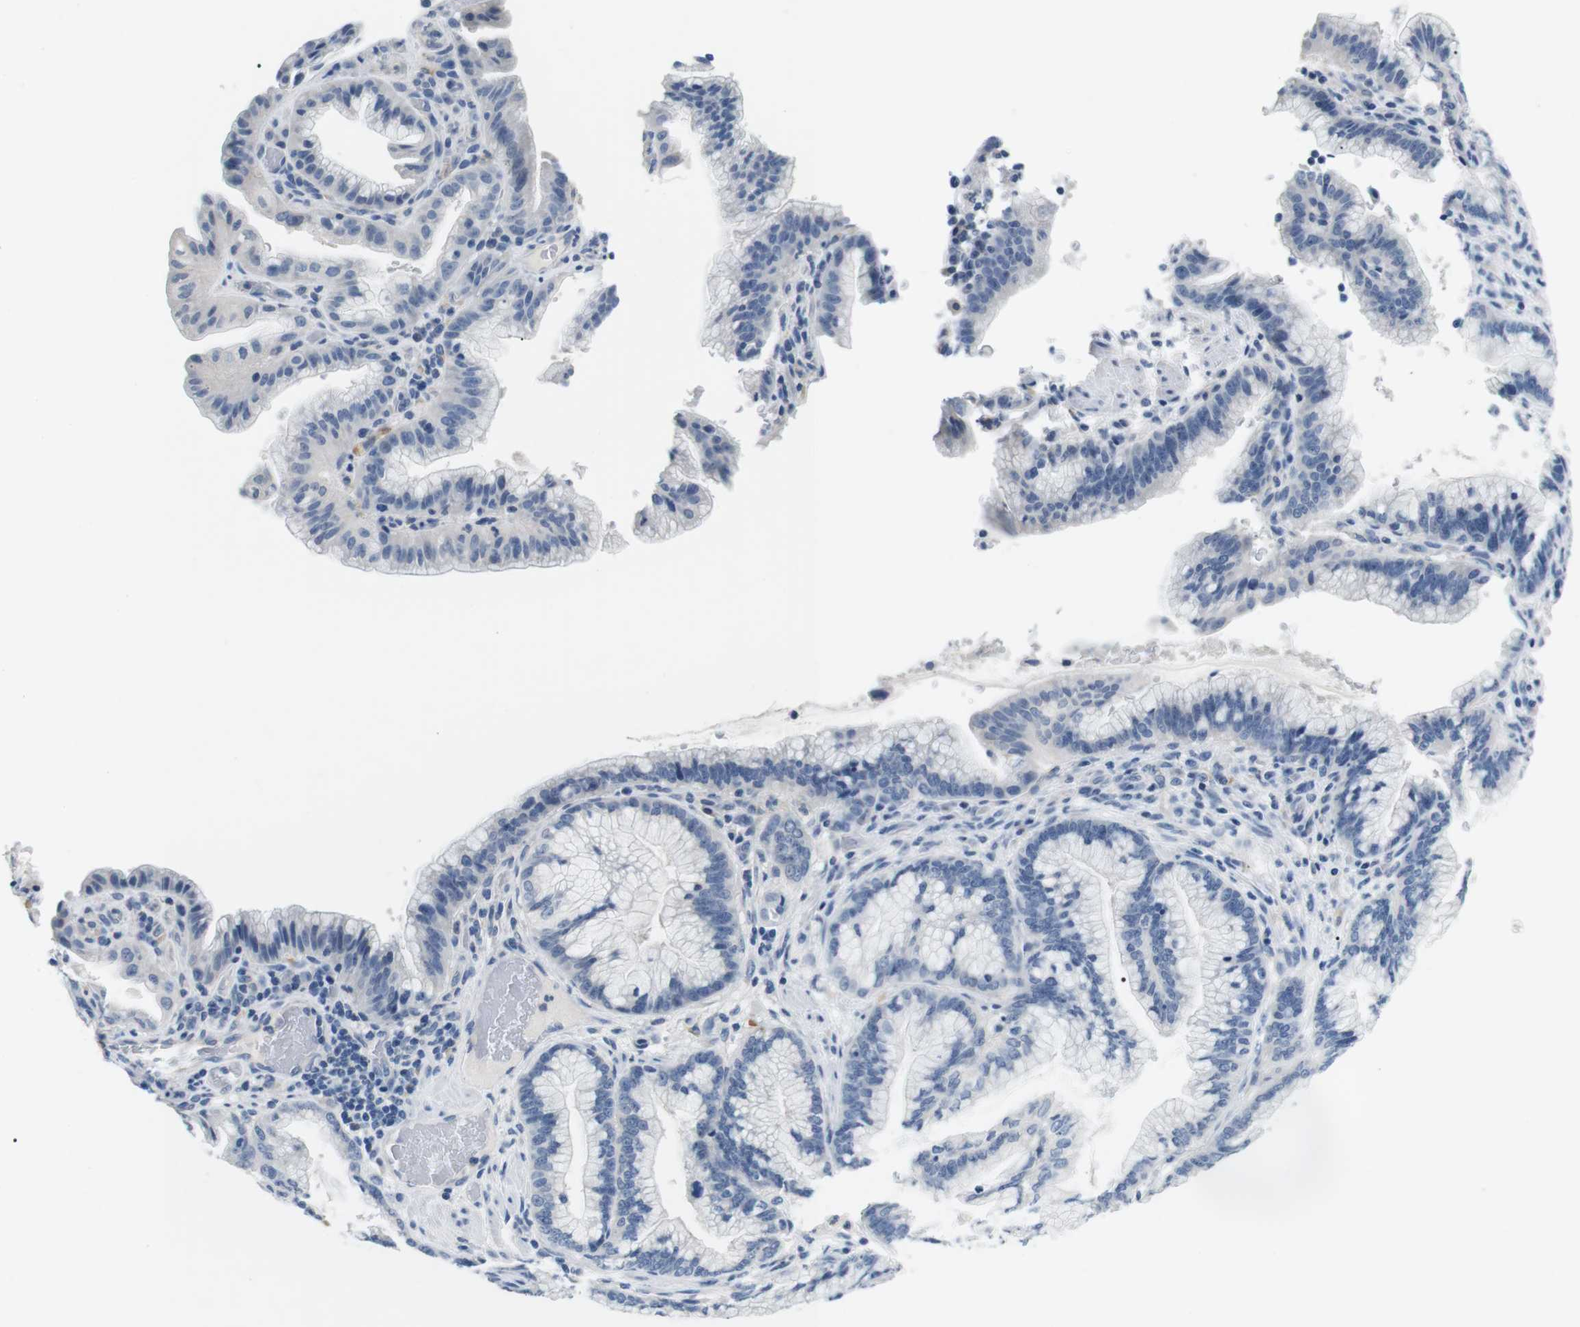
{"staining": {"intensity": "negative", "quantity": "none", "location": "none"}, "tissue": "pancreatic cancer", "cell_type": "Tumor cells", "image_type": "cancer", "snomed": [{"axis": "morphology", "description": "Adenocarcinoma, NOS"}, {"axis": "topography", "description": "Pancreas"}], "caption": "A photomicrograph of pancreatic cancer stained for a protein shows no brown staining in tumor cells.", "gene": "FCGRT", "patient": {"sex": "female", "age": 64}}